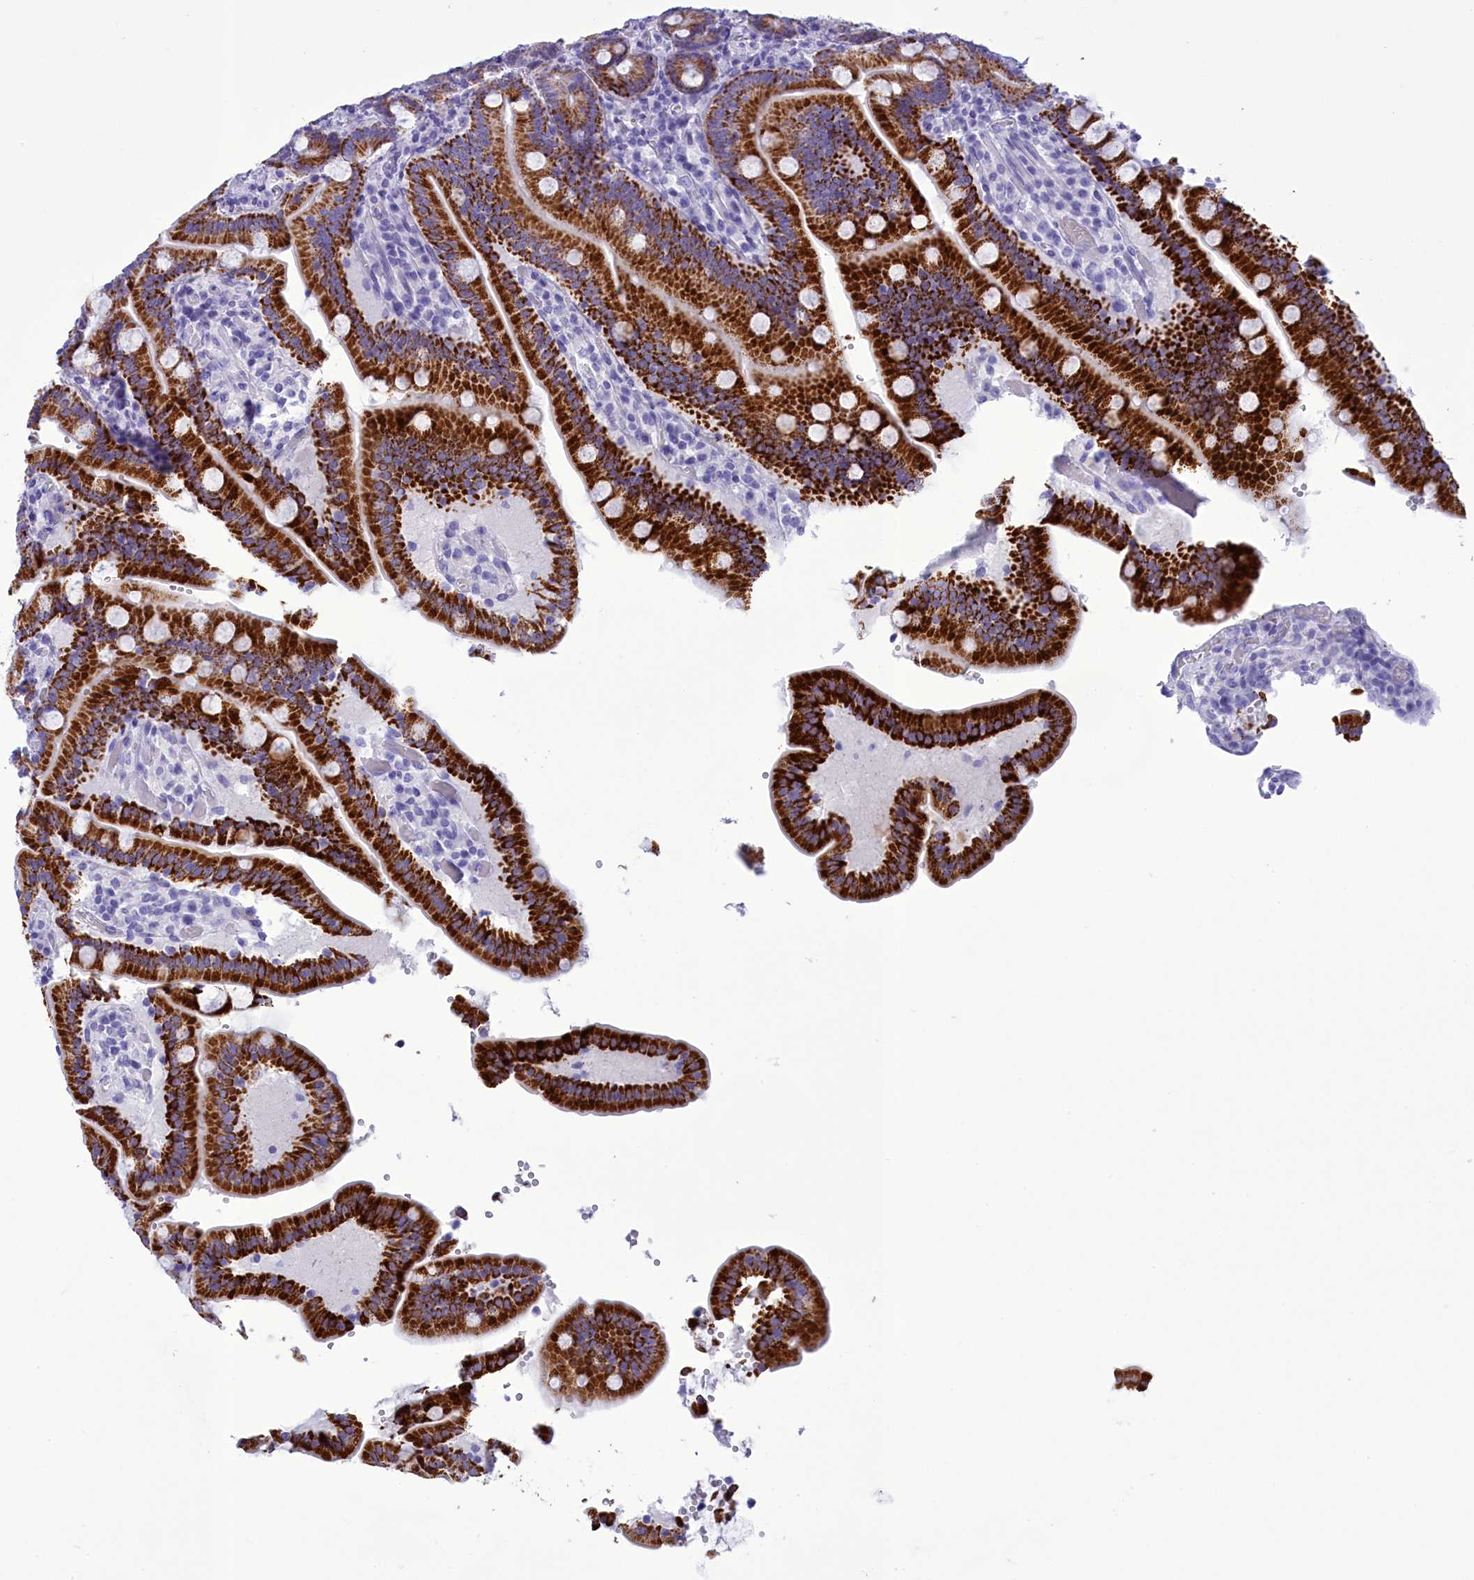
{"staining": {"intensity": "strong", "quantity": "25%-75%", "location": "cytoplasmic/membranous"}, "tissue": "duodenum", "cell_type": "Glandular cells", "image_type": "normal", "snomed": [{"axis": "morphology", "description": "Normal tissue, NOS"}, {"axis": "topography", "description": "Duodenum"}], "caption": "Immunohistochemical staining of benign duodenum shows high levels of strong cytoplasmic/membranous staining in approximately 25%-75% of glandular cells.", "gene": "BRI3", "patient": {"sex": "female", "age": 62}}